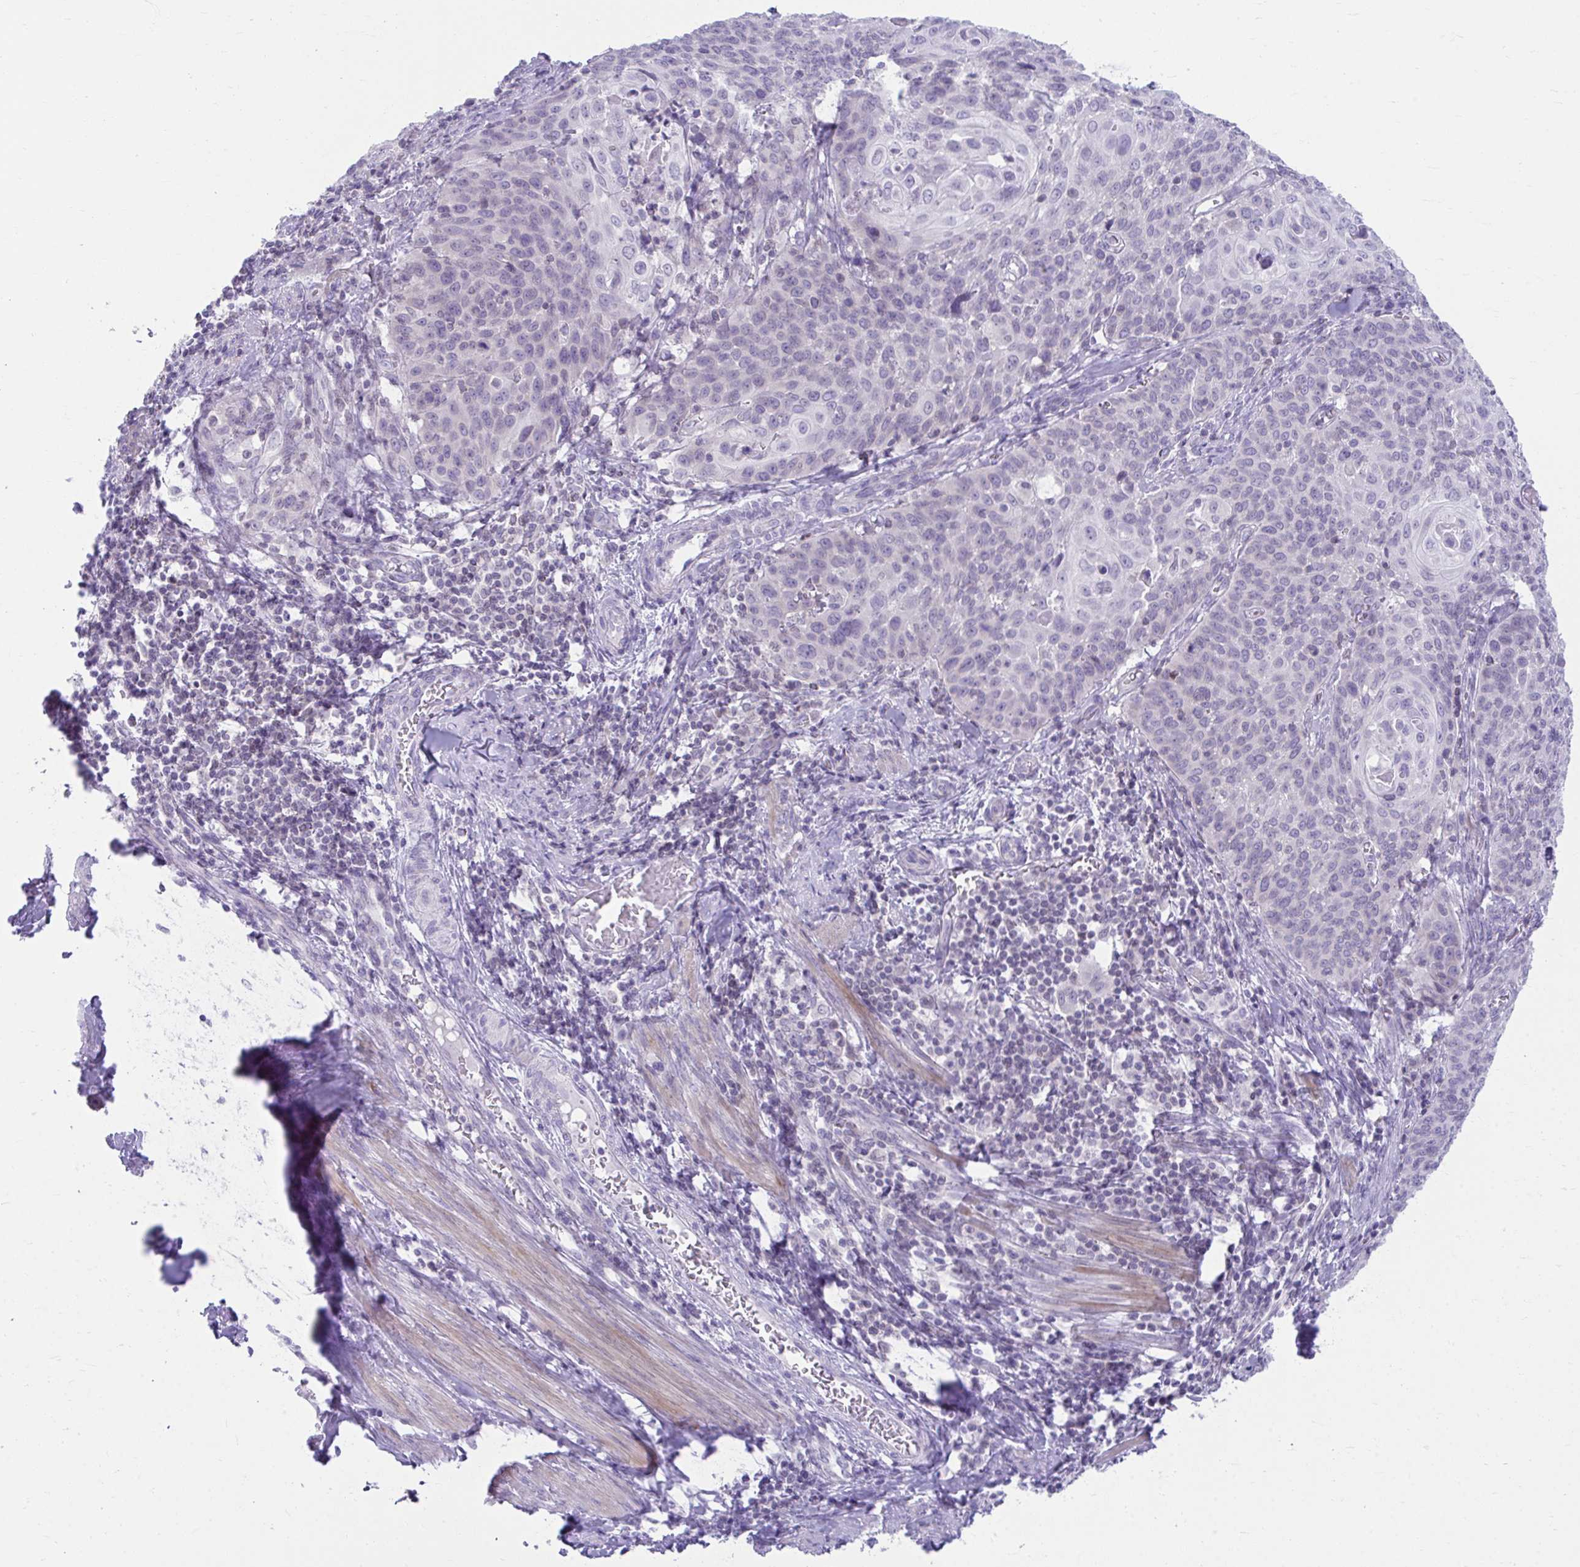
{"staining": {"intensity": "negative", "quantity": "none", "location": "none"}, "tissue": "cervical cancer", "cell_type": "Tumor cells", "image_type": "cancer", "snomed": [{"axis": "morphology", "description": "Squamous cell carcinoma, NOS"}, {"axis": "topography", "description": "Cervix"}], "caption": "Cervical cancer (squamous cell carcinoma) stained for a protein using immunohistochemistry reveals no staining tumor cells.", "gene": "OR7A5", "patient": {"sex": "female", "age": 65}}